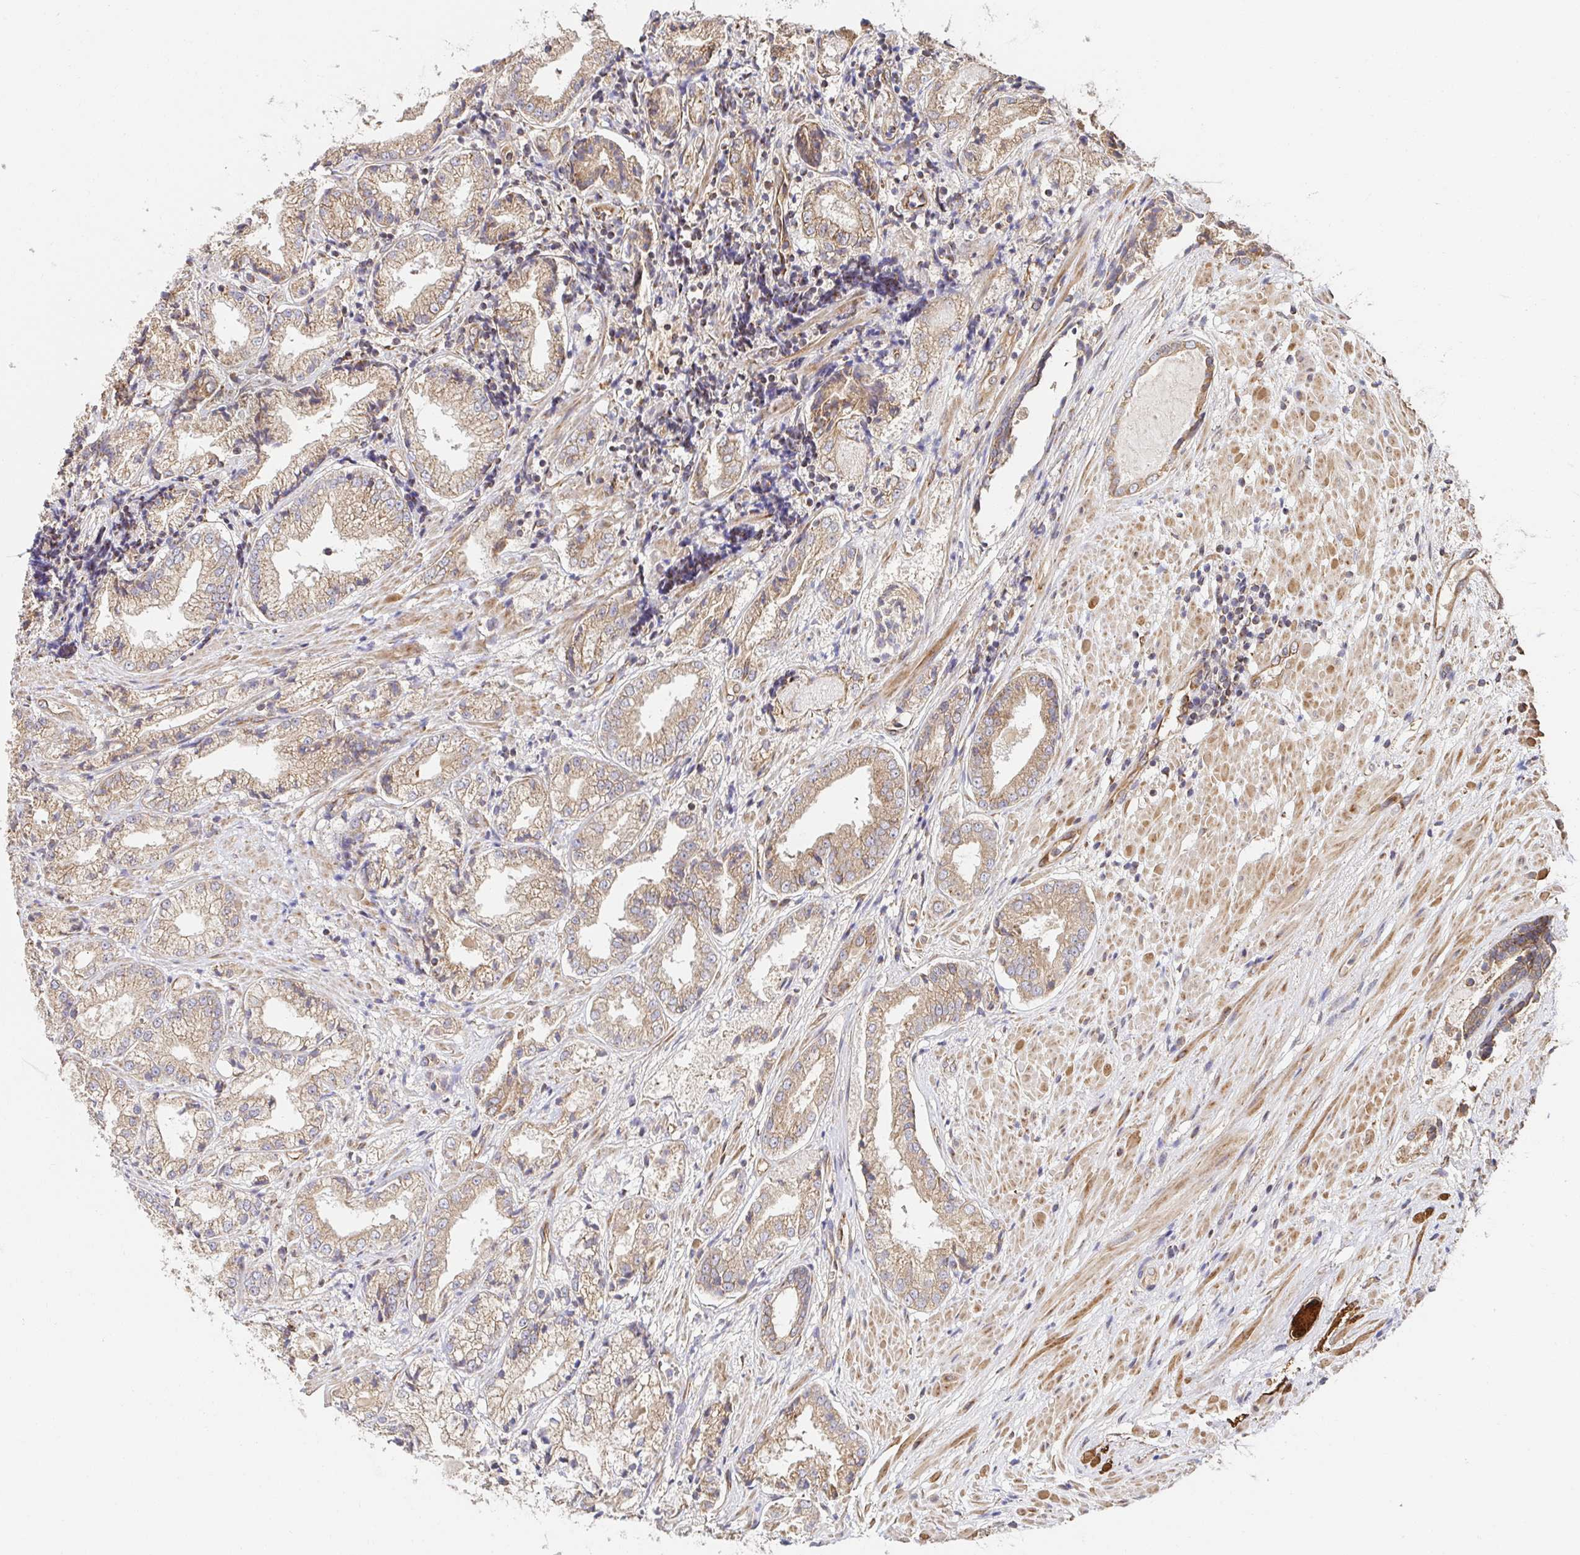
{"staining": {"intensity": "weak", "quantity": ">75%", "location": "cytoplasmic/membranous"}, "tissue": "prostate cancer", "cell_type": "Tumor cells", "image_type": "cancer", "snomed": [{"axis": "morphology", "description": "Adenocarcinoma, High grade"}, {"axis": "topography", "description": "Prostate"}], "caption": "Tumor cells show low levels of weak cytoplasmic/membranous expression in about >75% of cells in prostate cancer (adenocarcinoma (high-grade)).", "gene": "APBB1", "patient": {"sex": "male", "age": 61}}